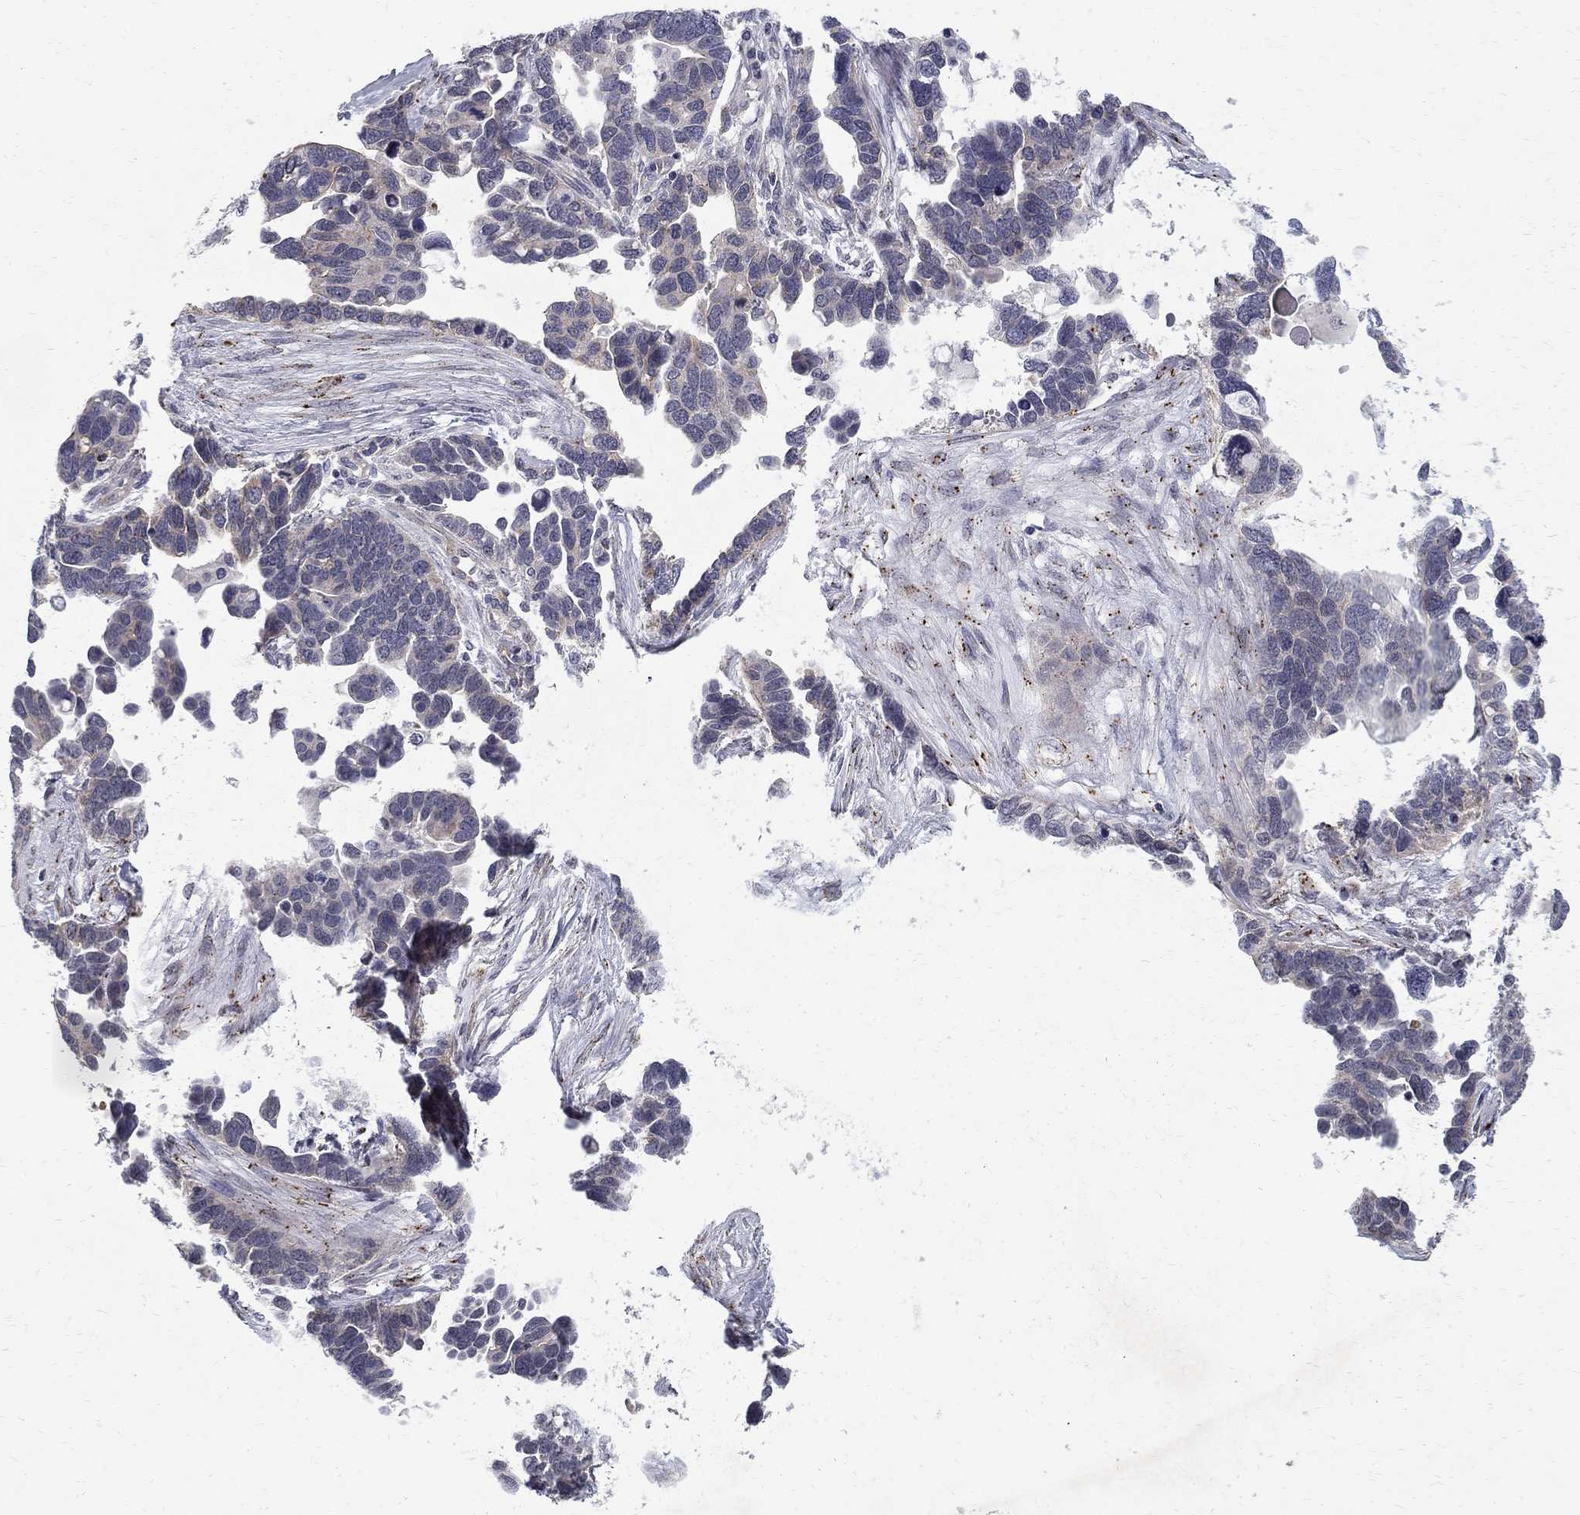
{"staining": {"intensity": "negative", "quantity": "none", "location": "none"}, "tissue": "ovarian cancer", "cell_type": "Tumor cells", "image_type": "cancer", "snomed": [{"axis": "morphology", "description": "Cystadenocarcinoma, serous, NOS"}, {"axis": "topography", "description": "Ovary"}], "caption": "Tumor cells are negative for brown protein staining in ovarian cancer. Nuclei are stained in blue.", "gene": "CLIC6", "patient": {"sex": "female", "age": 54}}